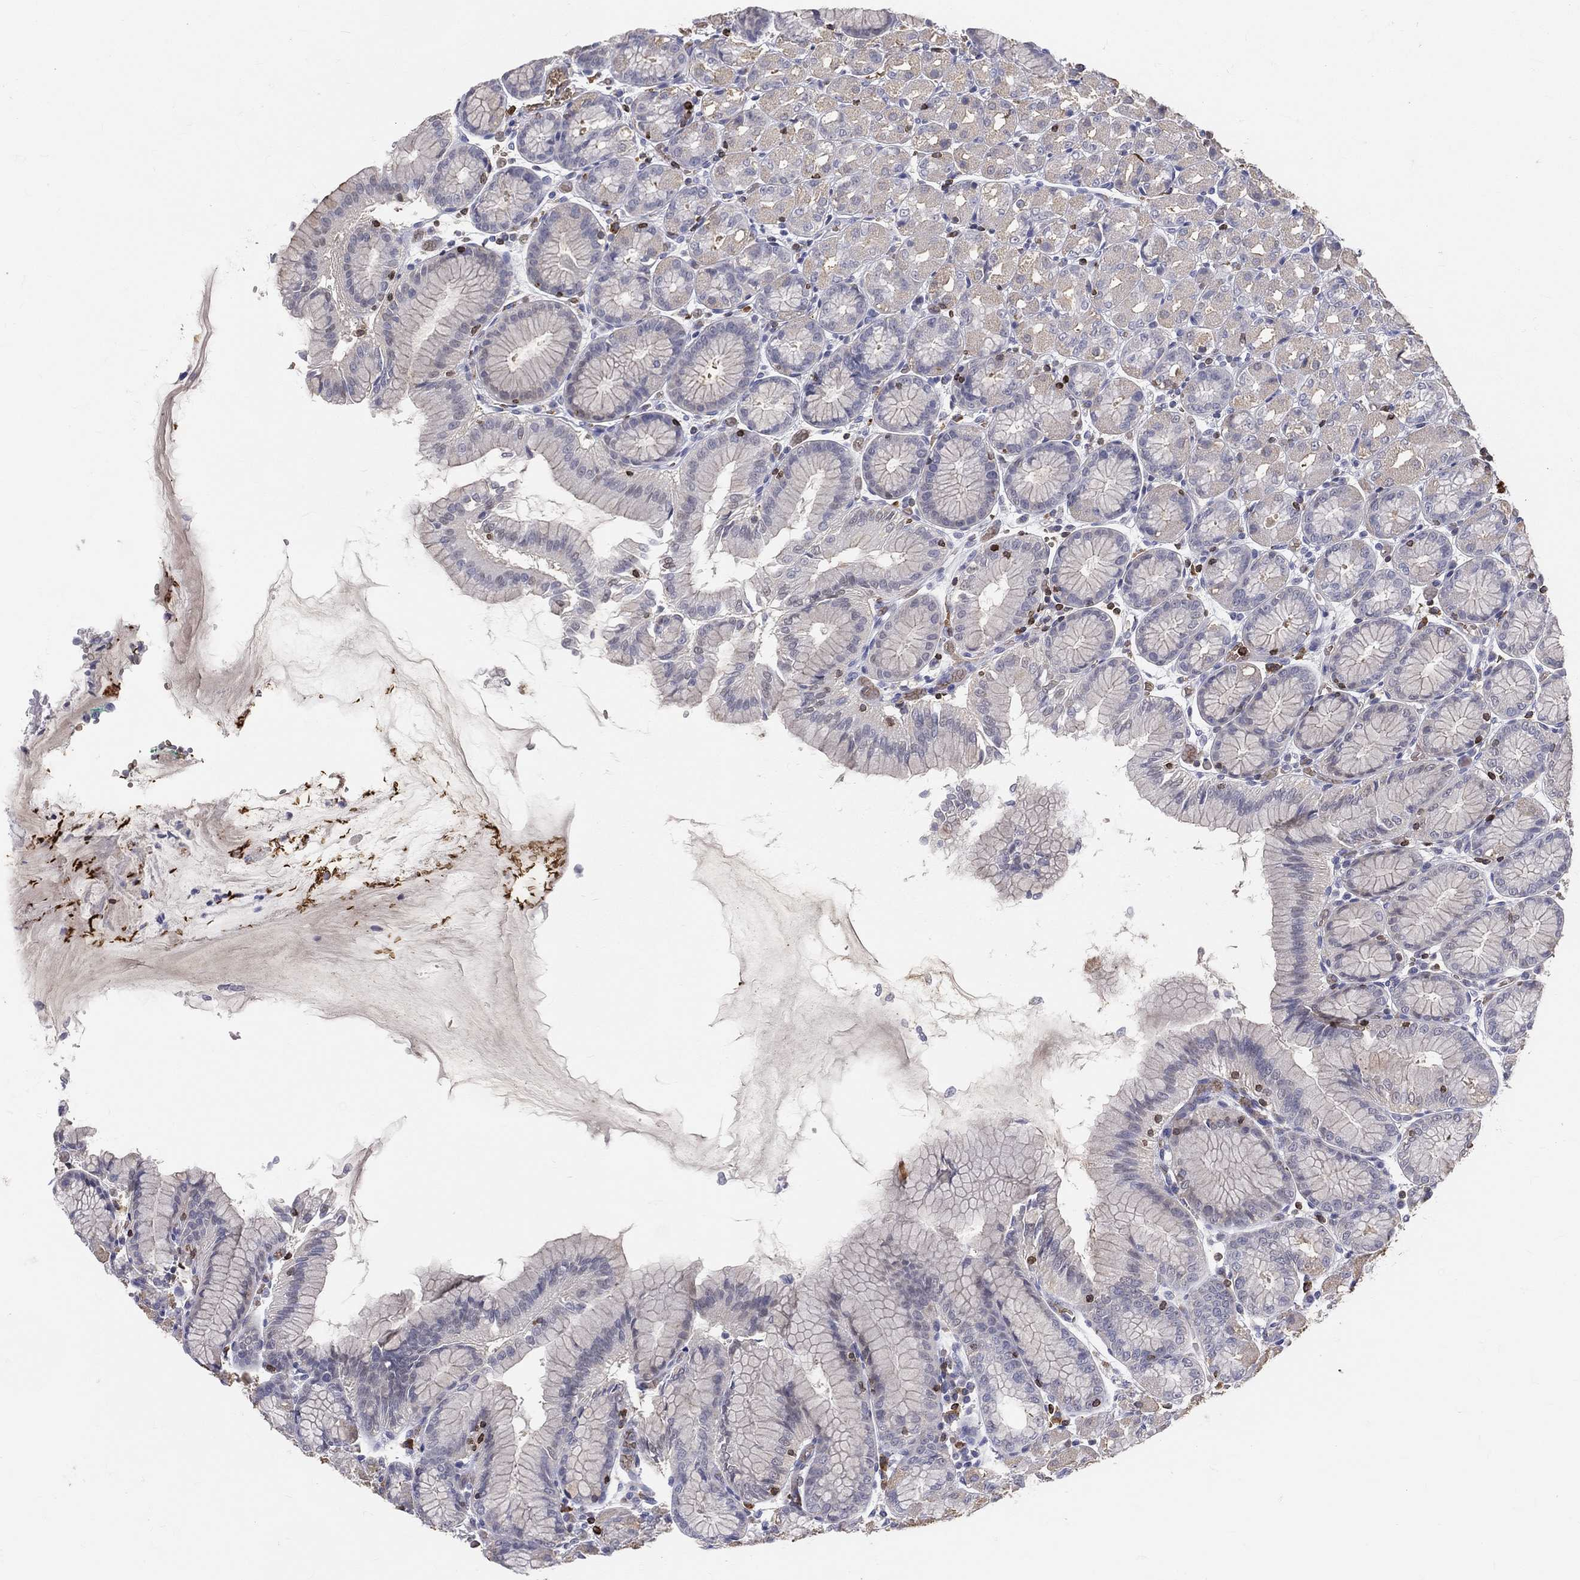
{"staining": {"intensity": "negative", "quantity": "none", "location": "none"}, "tissue": "stomach", "cell_type": "Glandular cells", "image_type": "normal", "snomed": [{"axis": "morphology", "description": "Normal tissue, NOS"}, {"axis": "morphology", "description": "Adenocarcinoma, NOS"}, {"axis": "topography", "description": "Stomach"}], "caption": "High power microscopy histopathology image of an IHC micrograph of normal stomach, revealing no significant expression in glandular cells.", "gene": "CTSW", "patient": {"sex": "female", "age": 81}}